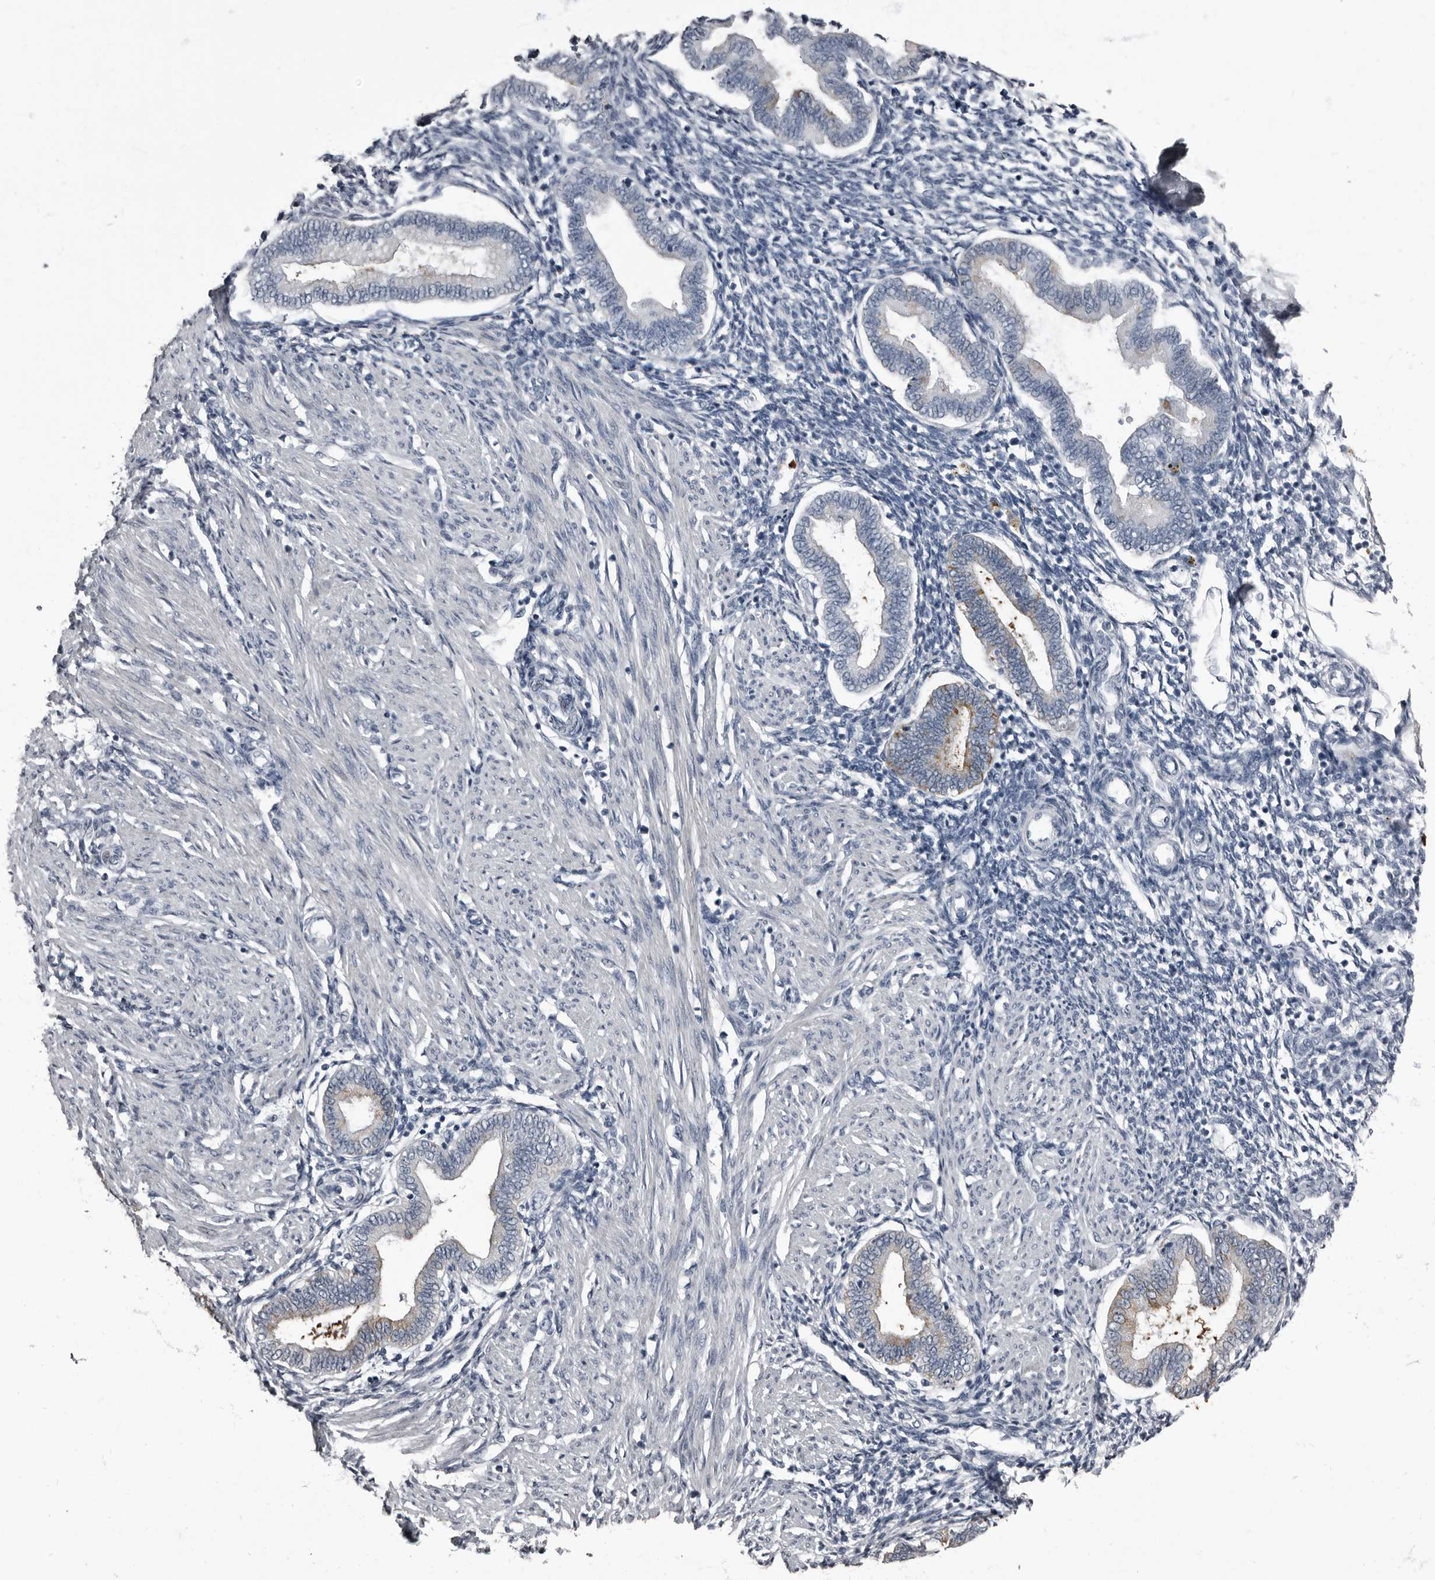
{"staining": {"intensity": "negative", "quantity": "none", "location": "none"}, "tissue": "endometrium", "cell_type": "Cells in endometrial stroma", "image_type": "normal", "snomed": [{"axis": "morphology", "description": "Normal tissue, NOS"}, {"axis": "topography", "description": "Endometrium"}], "caption": "DAB (3,3'-diaminobenzidine) immunohistochemical staining of unremarkable human endometrium demonstrates no significant expression in cells in endometrial stroma.", "gene": "TPD52L1", "patient": {"sex": "female", "age": 53}}